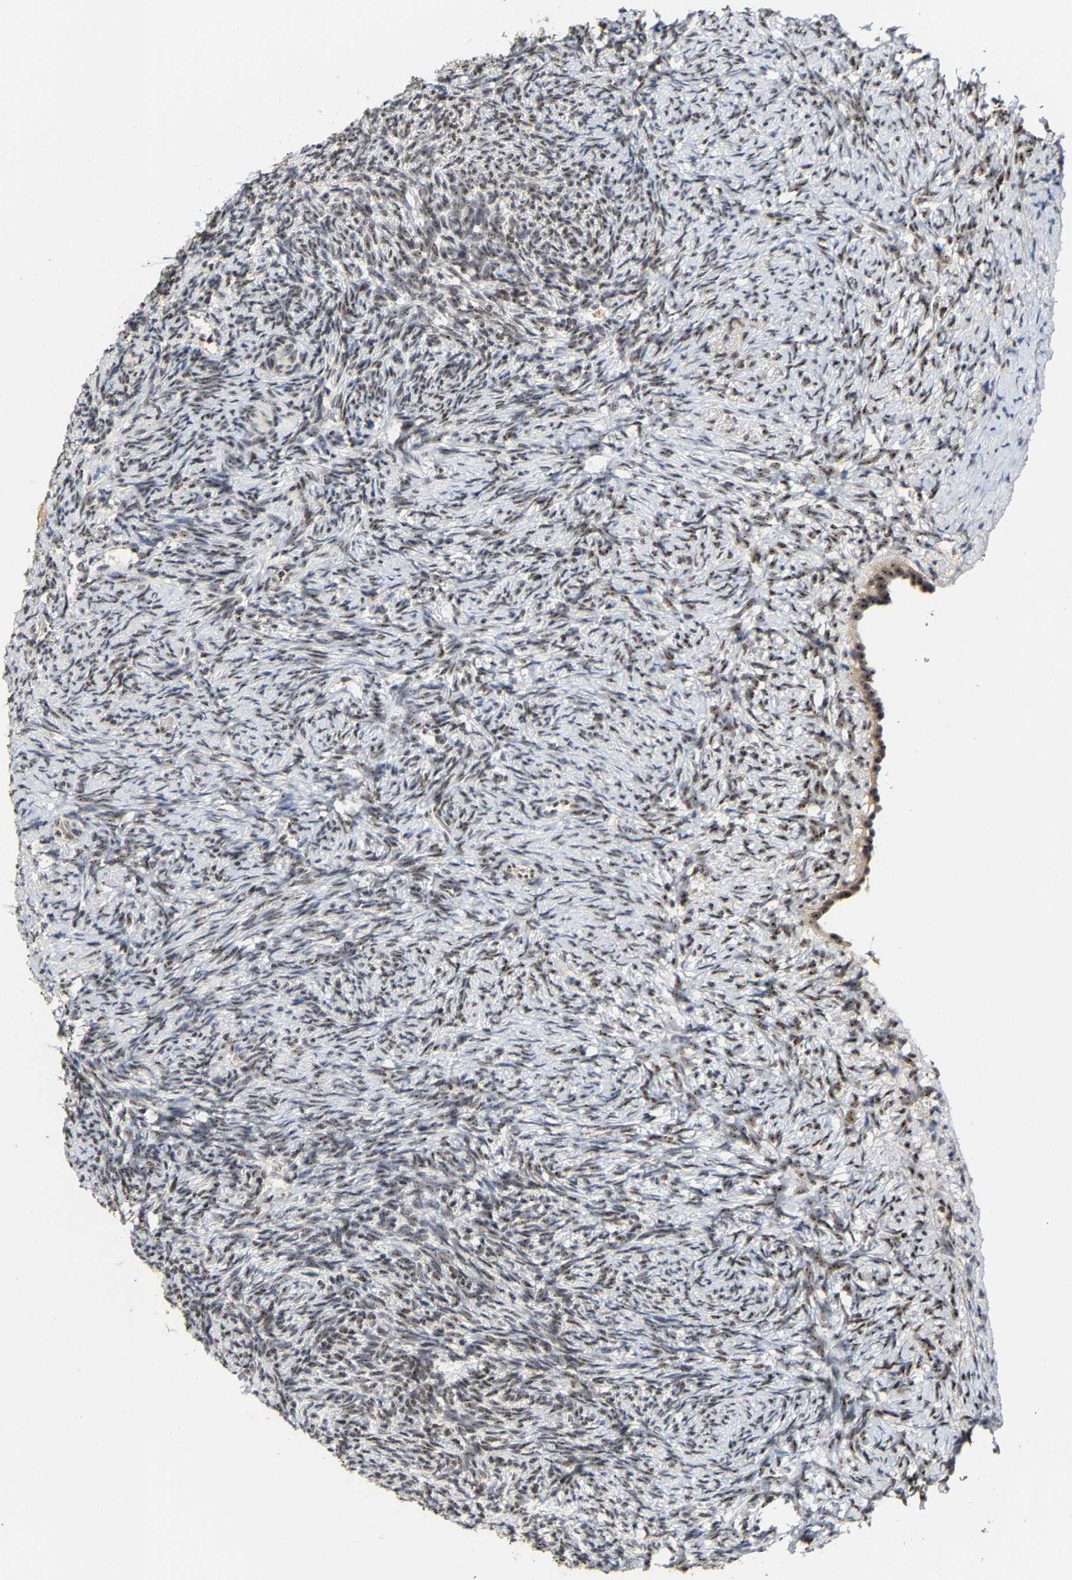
{"staining": {"intensity": "moderate", "quantity": "25%-75%", "location": "nuclear"}, "tissue": "ovary", "cell_type": "Ovarian stroma cells", "image_type": "normal", "snomed": [{"axis": "morphology", "description": "Normal tissue, NOS"}, {"axis": "topography", "description": "Ovary"}], "caption": "Approximately 25%-75% of ovarian stroma cells in unremarkable human ovary reveal moderate nuclear protein expression as visualized by brown immunohistochemical staining.", "gene": "NOP58", "patient": {"sex": "female", "age": 41}}